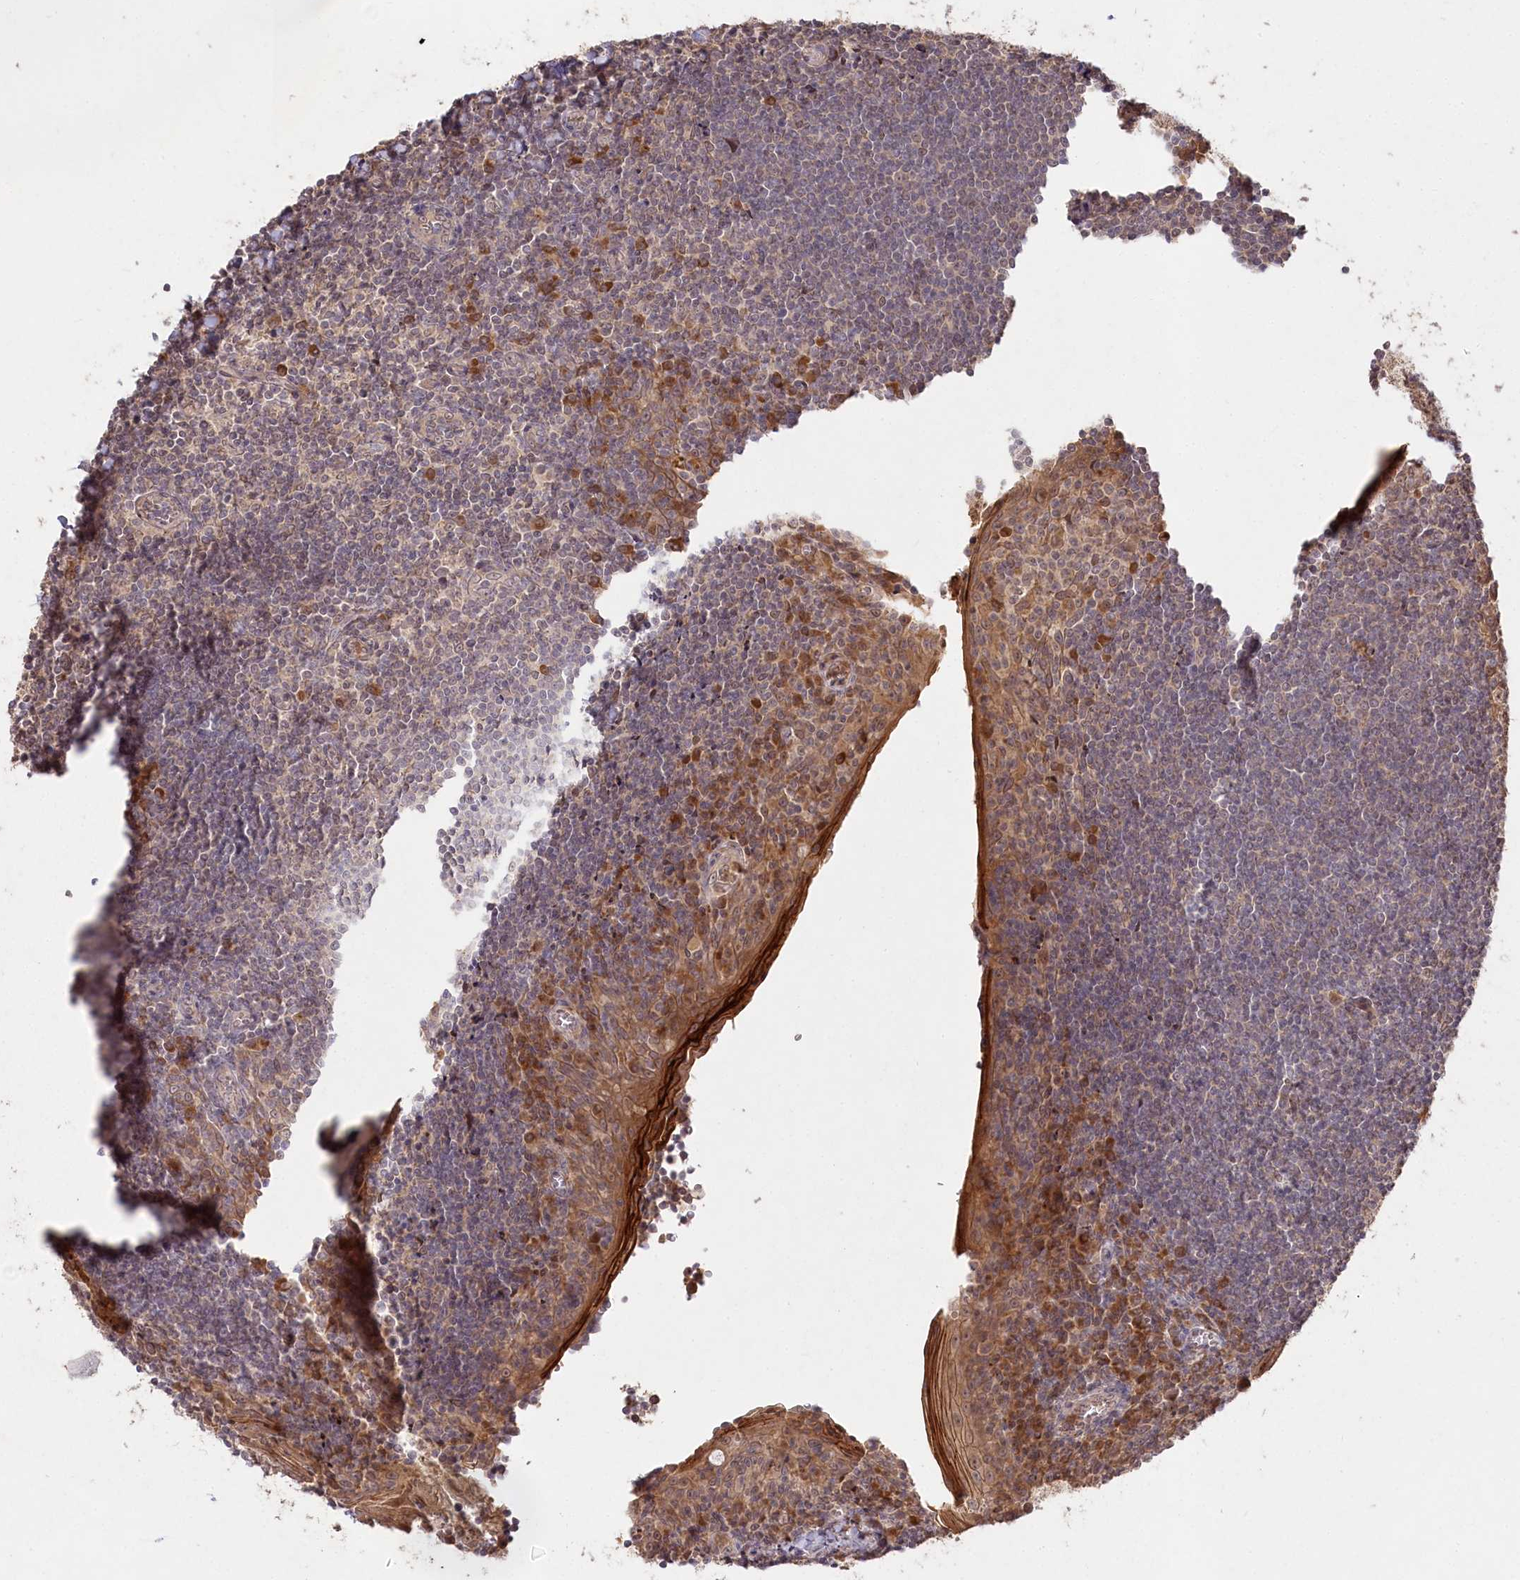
{"staining": {"intensity": "moderate", "quantity": "25%-75%", "location": "cytoplasmic/membranous"}, "tissue": "tonsil", "cell_type": "Germinal center cells", "image_type": "normal", "snomed": [{"axis": "morphology", "description": "Normal tissue, NOS"}, {"axis": "topography", "description": "Tonsil"}], "caption": "High-power microscopy captured an immunohistochemistry photomicrograph of unremarkable tonsil, revealing moderate cytoplasmic/membranous staining in about 25%-75% of germinal center cells.", "gene": "IRAK1BP1", "patient": {"sex": "male", "age": 27}}